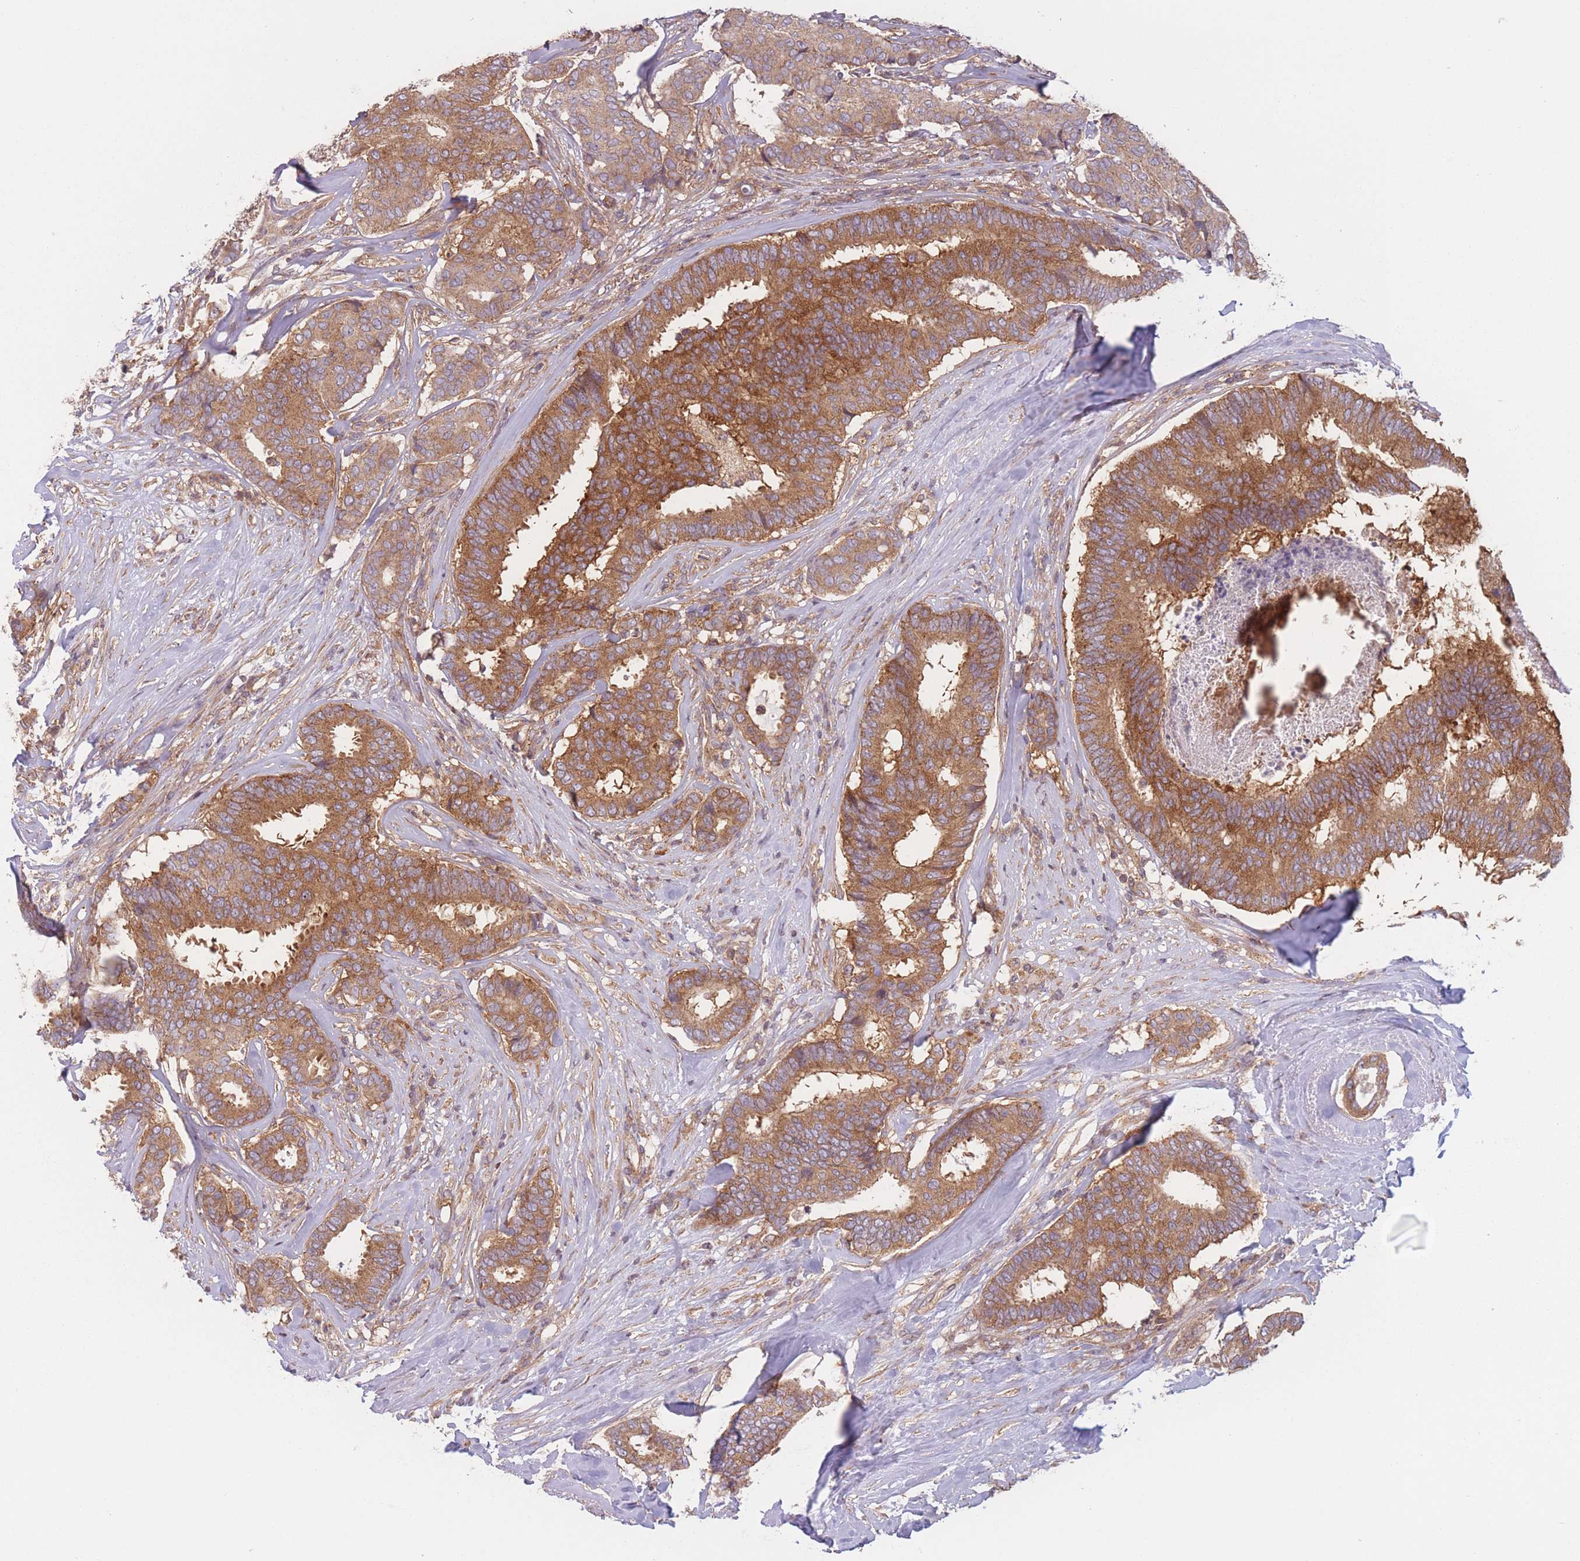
{"staining": {"intensity": "moderate", "quantity": ">75%", "location": "cytoplasmic/membranous"}, "tissue": "breast cancer", "cell_type": "Tumor cells", "image_type": "cancer", "snomed": [{"axis": "morphology", "description": "Duct carcinoma"}, {"axis": "topography", "description": "Breast"}], "caption": "Breast cancer (intraductal carcinoma) was stained to show a protein in brown. There is medium levels of moderate cytoplasmic/membranous staining in about >75% of tumor cells.", "gene": "WASHC2A", "patient": {"sex": "female", "age": 75}}